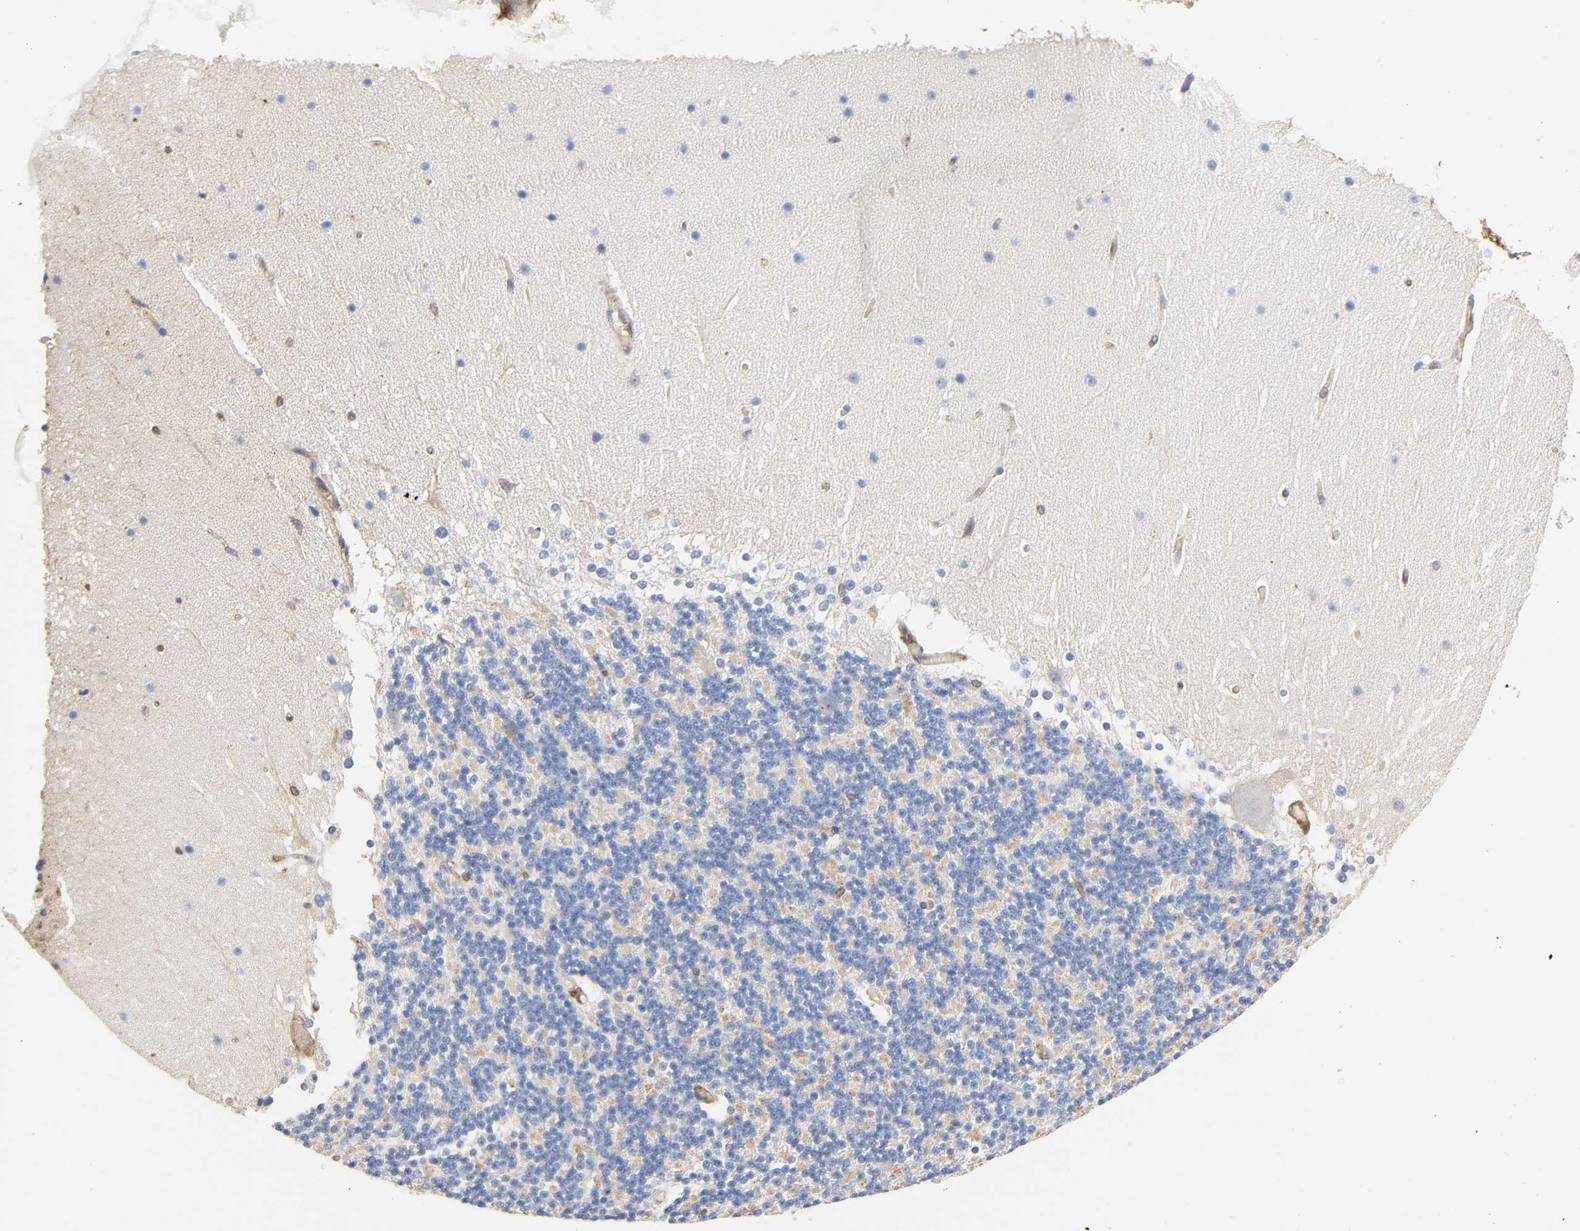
{"staining": {"intensity": "moderate", "quantity": "25%-75%", "location": "cytoplasmic/membranous"}, "tissue": "cerebellum", "cell_type": "Cells in granular layer", "image_type": "normal", "snomed": [{"axis": "morphology", "description": "Normal tissue, NOS"}, {"axis": "topography", "description": "Cerebellum"}], "caption": "An image of human cerebellum stained for a protein exhibits moderate cytoplasmic/membranous brown staining in cells in granular layer.", "gene": "ANXA11", "patient": {"sex": "female", "age": 19}}